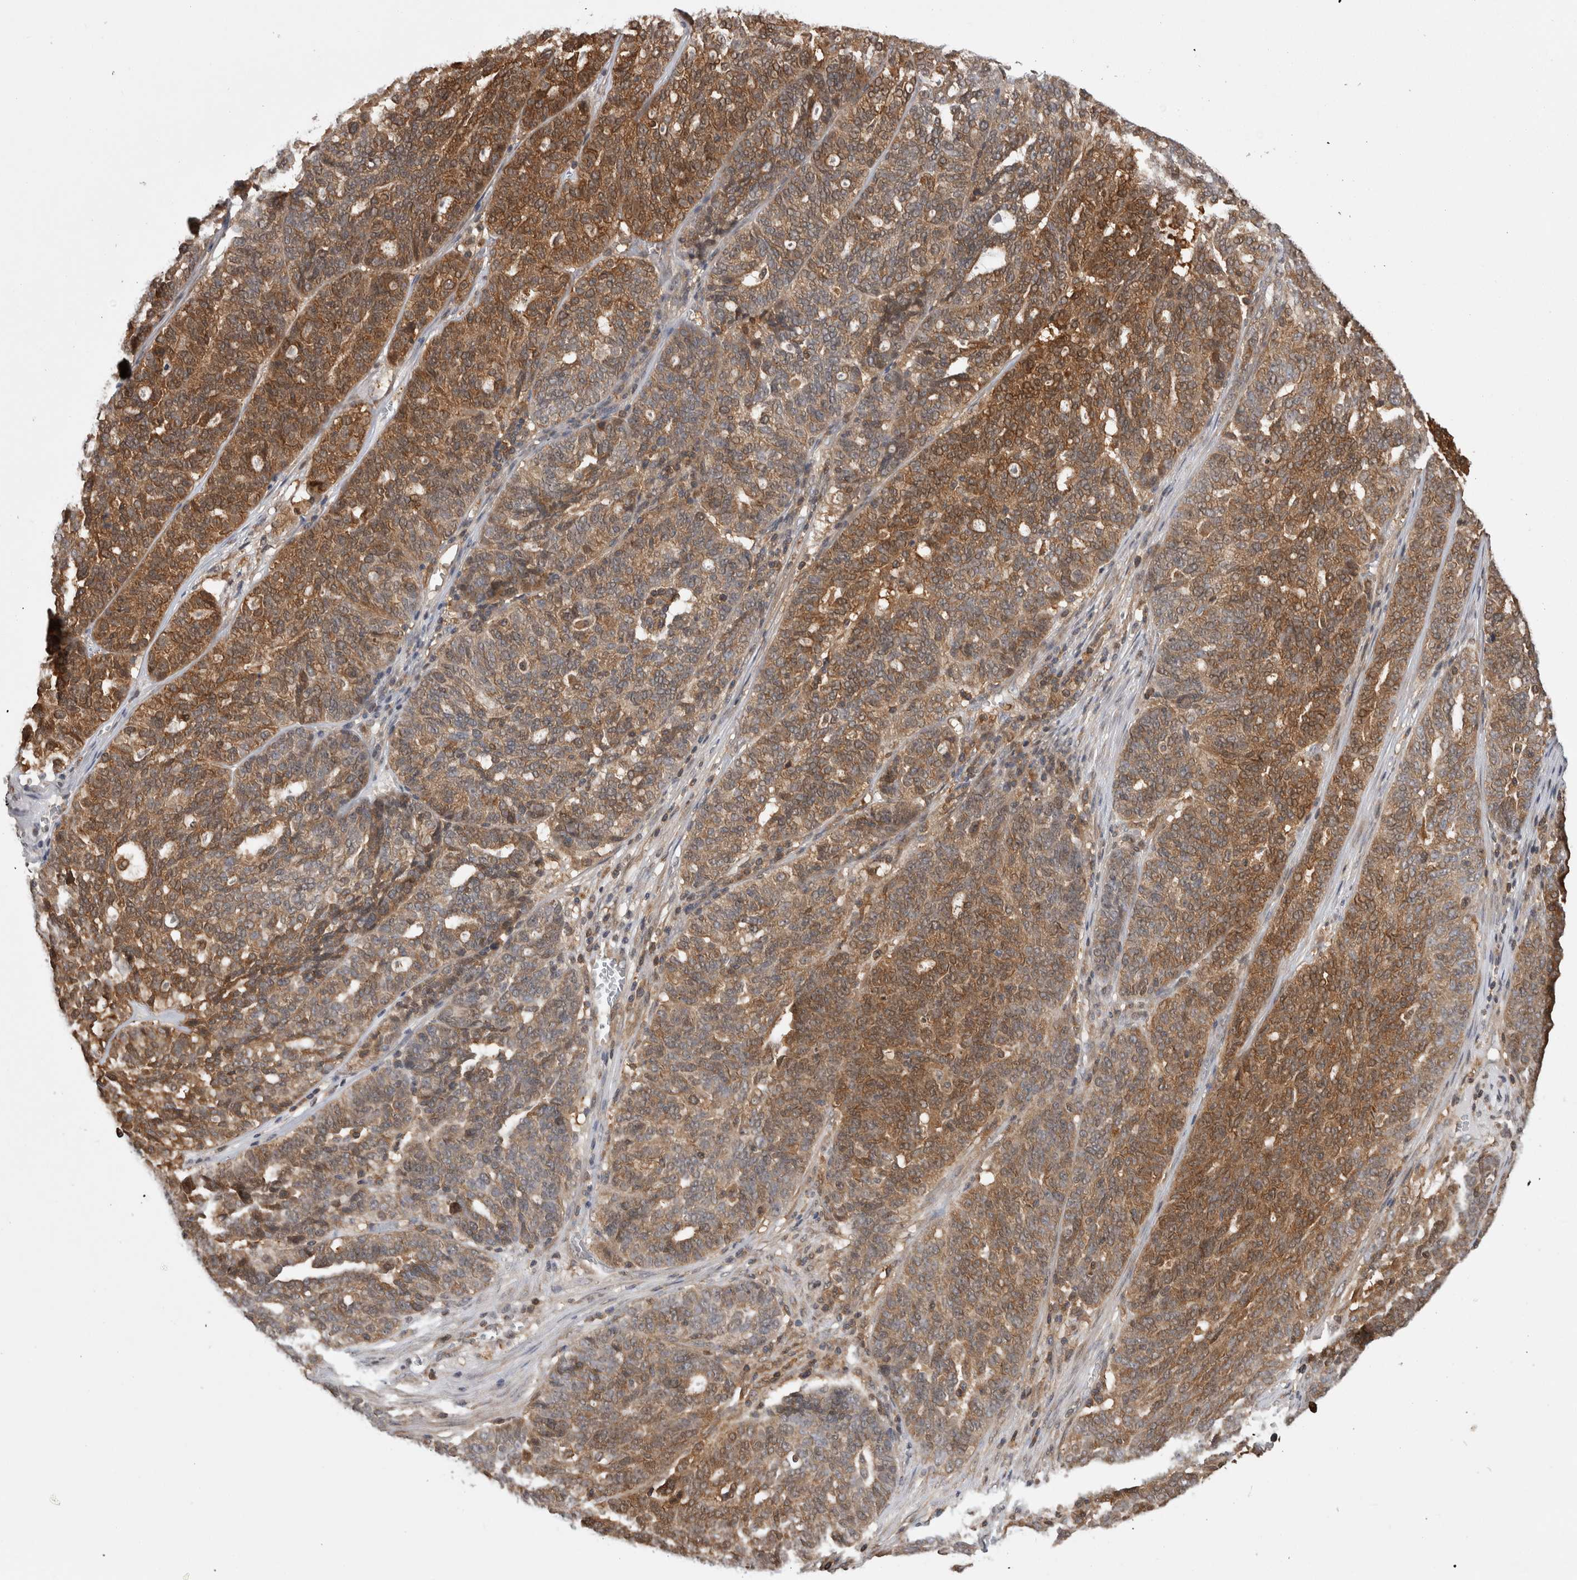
{"staining": {"intensity": "moderate", "quantity": ">75%", "location": "cytoplasmic/membranous"}, "tissue": "ovarian cancer", "cell_type": "Tumor cells", "image_type": "cancer", "snomed": [{"axis": "morphology", "description": "Cystadenocarcinoma, serous, NOS"}, {"axis": "topography", "description": "Ovary"}], "caption": "Ovarian cancer (serous cystadenocarcinoma) stained with a brown dye reveals moderate cytoplasmic/membranous positive staining in about >75% of tumor cells.", "gene": "ASTN2", "patient": {"sex": "female", "age": 59}}